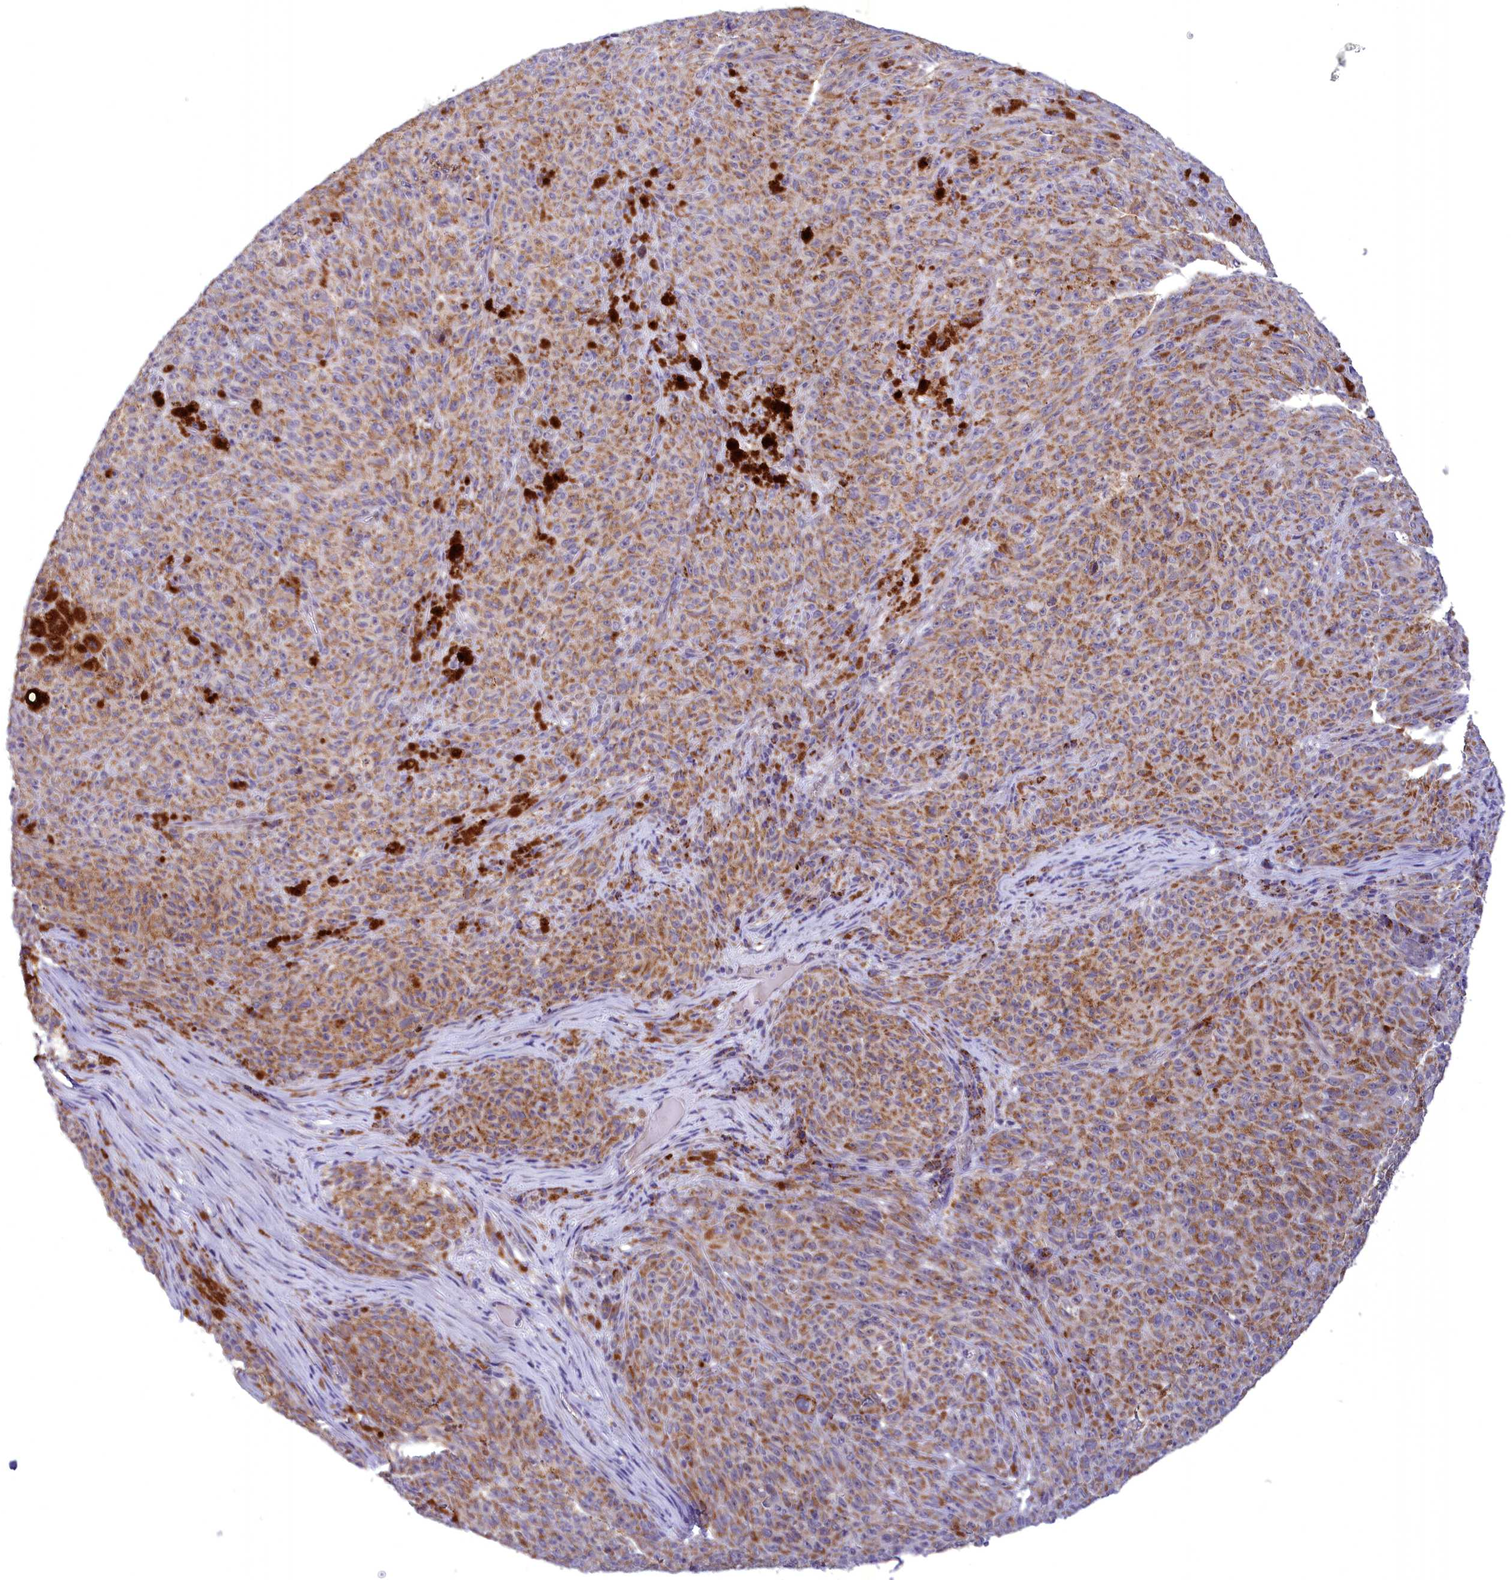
{"staining": {"intensity": "moderate", "quantity": ">75%", "location": "cytoplasmic/membranous"}, "tissue": "melanoma", "cell_type": "Tumor cells", "image_type": "cancer", "snomed": [{"axis": "morphology", "description": "Malignant melanoma, NOS"}, {"axis": "topography", "description": "Skin"}], "caption": "Malignant melanoma stained for a protein (brown) shows moderate cytoplasmic/membranous positive expression in about >75% of tumor cells.", "gene": "FAM149B1", "patient": {"sex": "female", "age": 82}}